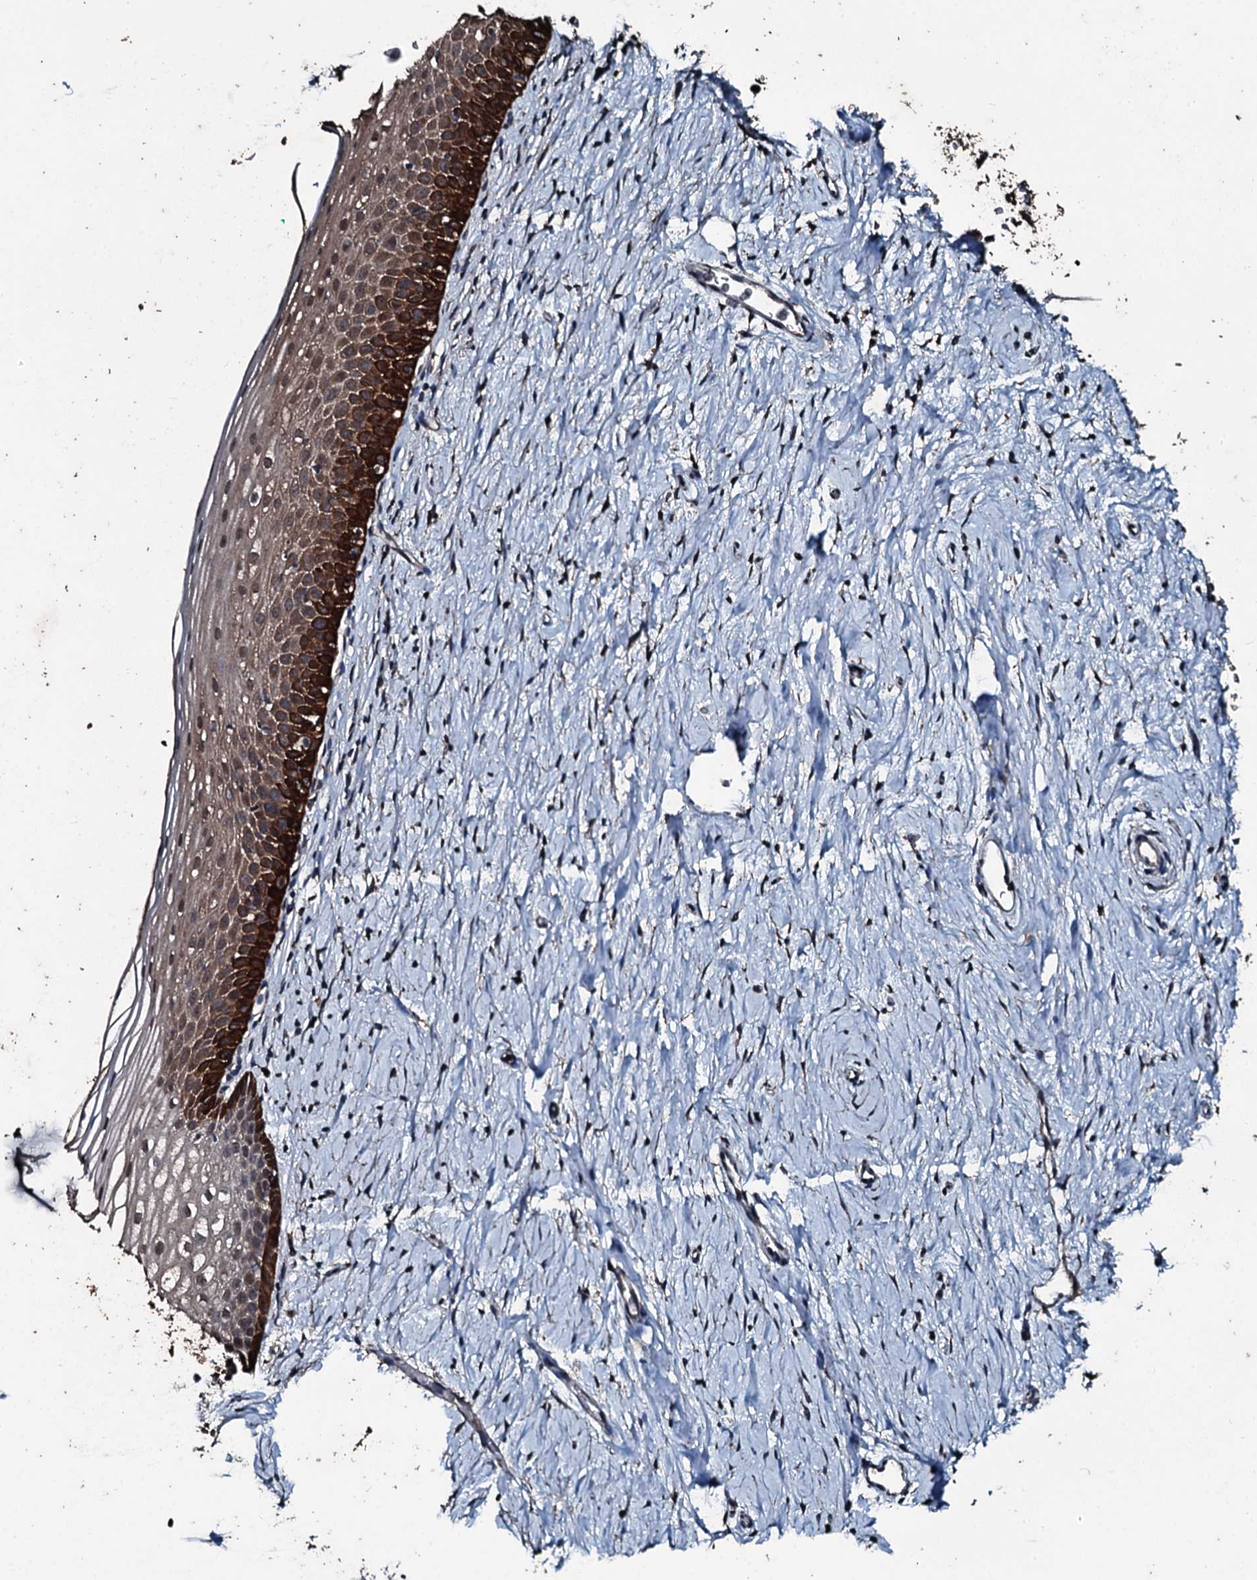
{"staining": {"intensity": "weak", "quantity": ">75%", "location": "cytoplasmic/membranous"}, "tissue": "cervix", "cell_type": "Glandular cells", "image_type": "normal", "snomed": [{"axis": "morphology", "description": "Normal tissue, NOS"}, {"axis": "topography", "description": "Cervix"}], "caption": "IHC photomicrograph of normal cervix: cervix stained using immunohistochemistry reveals low levels of weak protein expression localized specifically in the cytoplasmic/membranous of glandular cells, appearing as a cytoplasmic/membranous brown color.", "gene": "FAAP24", "patient": {"sex": "female", "age": 57}}